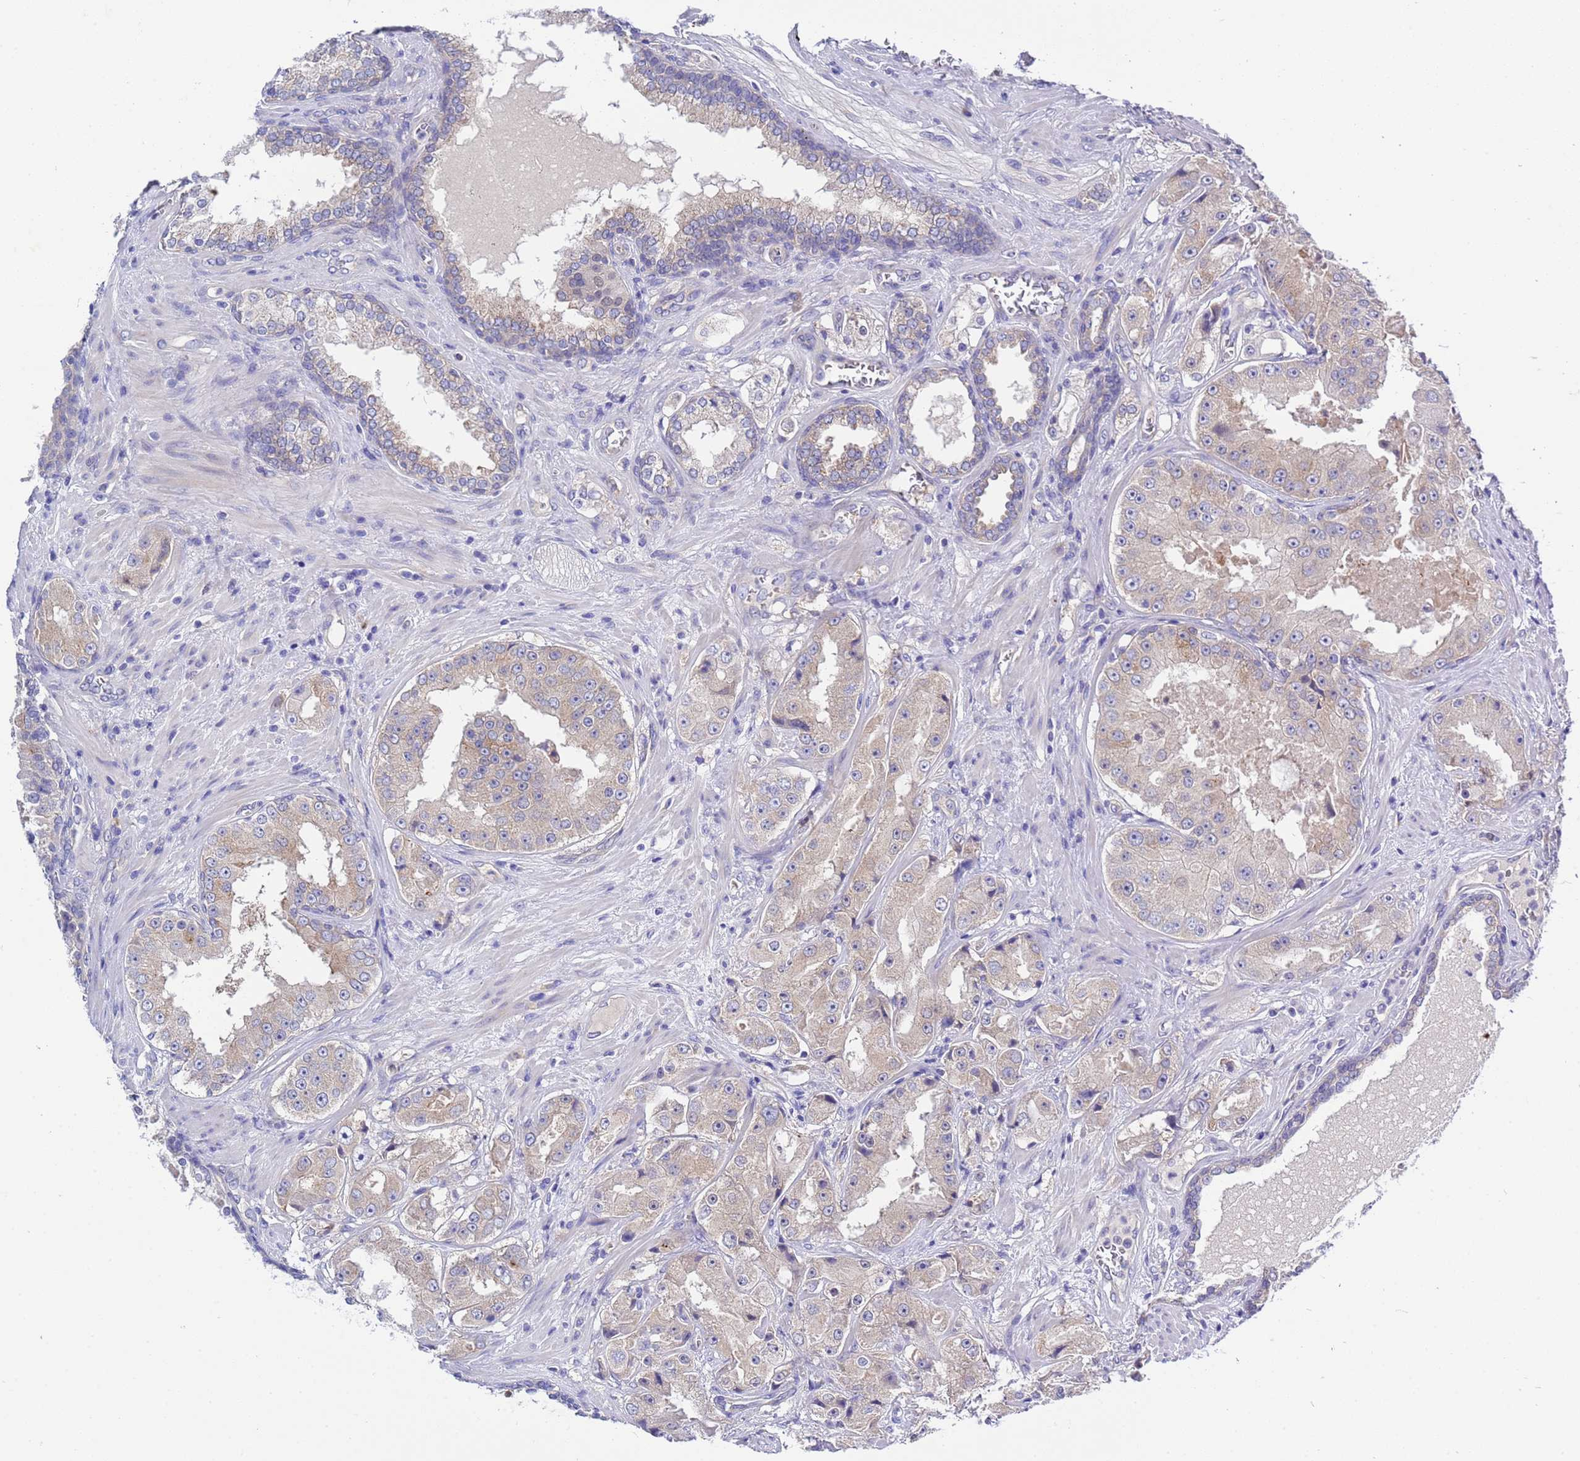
{"staining": {"intensity": "weak", "quantity": "<25%", "location": "cytoplasmic/membranous"}, "tissue": "prostate cancer", "cell_type": "Tumor cells", "image_type": "cancer", "snomed": [{"axis": "morphology", "description": "Adenocarcinoma, High grade"}, {"axis": "topography", "description": "Prostate"}], "caption": "Human adenocarcinoma (high-grade) (prostate) stained for a protein using IHC exhibits no staining in tumor cells.", "gene": "RC3H2", "patient": {"sex": "male", "age": 73}}